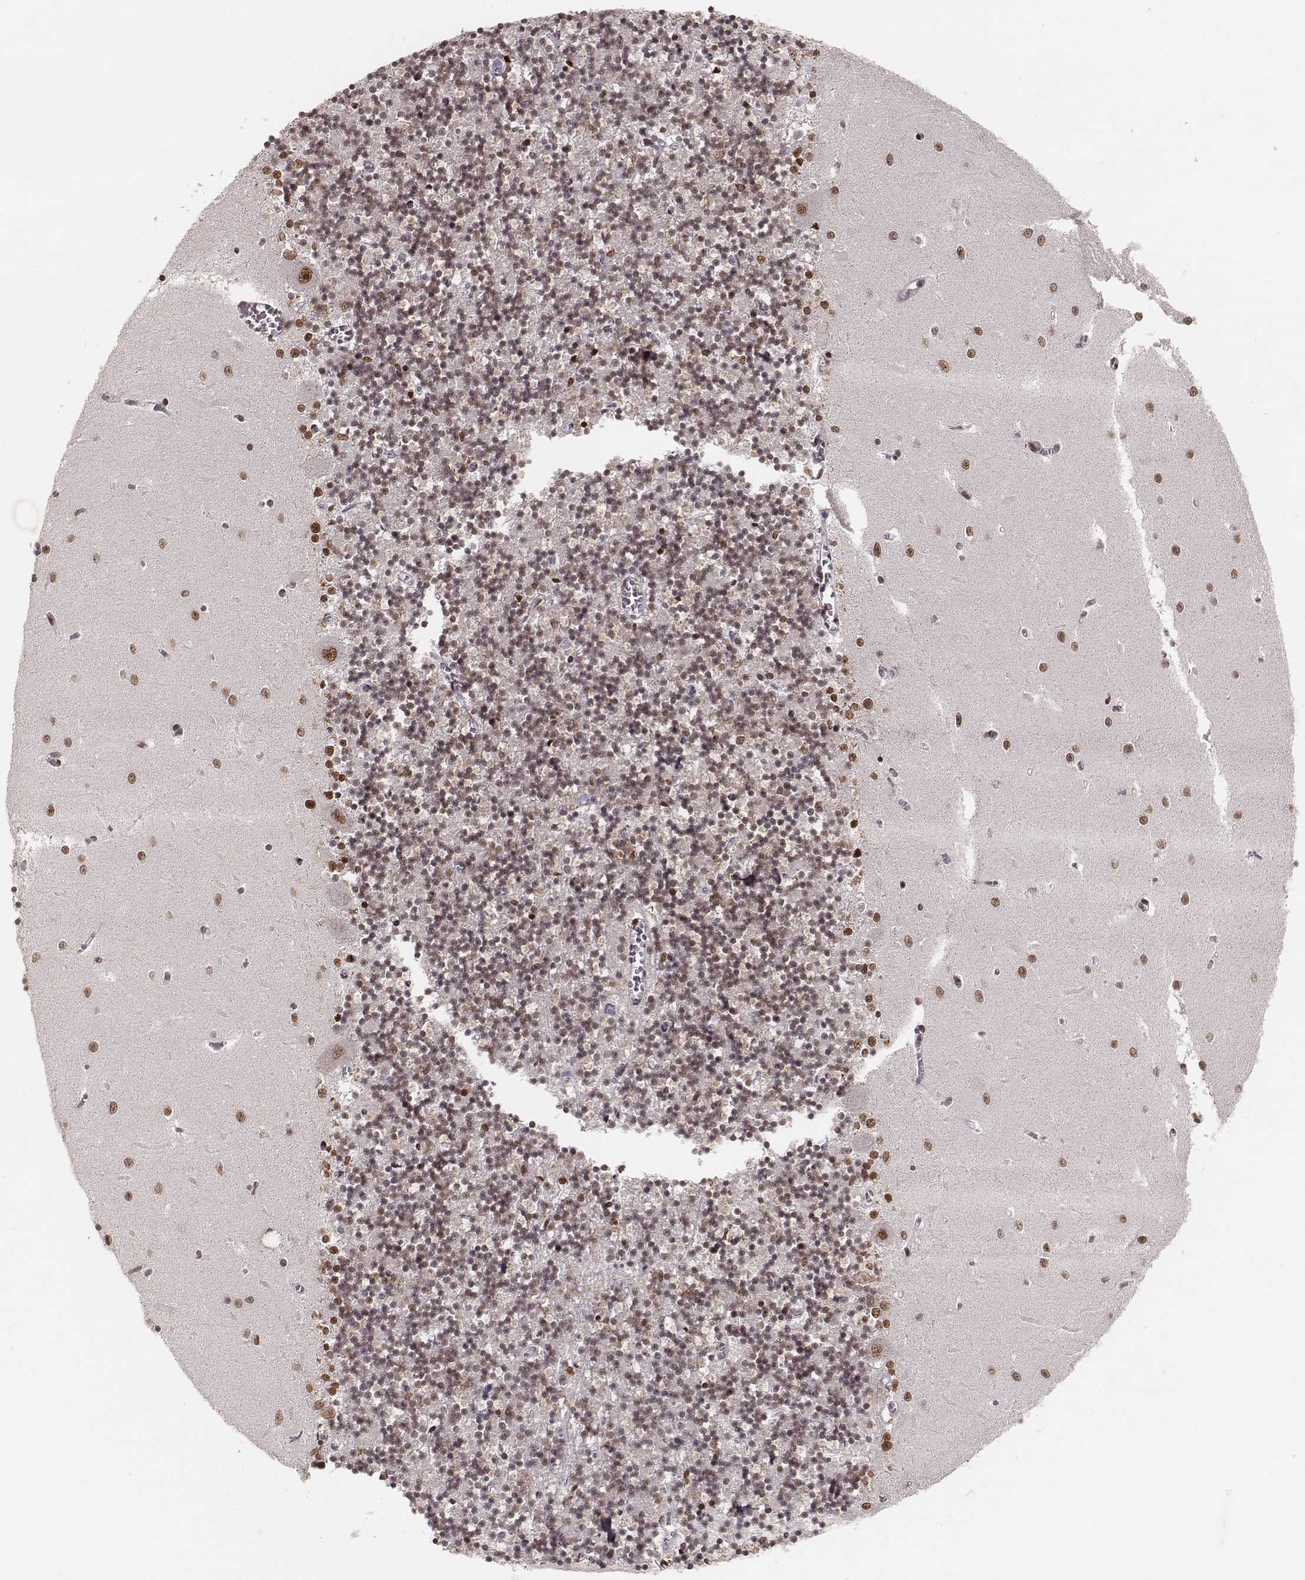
{"staining": {"intensity": "strong", "quantity": "<25%", "location": "nuclear"}, "tissue": "cerebellum", "cell_type": "Cells in granular layer", "image_type": "normal", "snomed": [{"axis": "morphology", "description": "Normal tissue, NOS"}, {"axis": "topography", "description": "Cerebellum"}], "caption": "Human cerebellum stained for a protein (brown) demonstrates strong nuclear positive staining in about <25% of cells in granular layer.", "gene": "PARP1", "patient": {"sex": "female", "age": 64}}